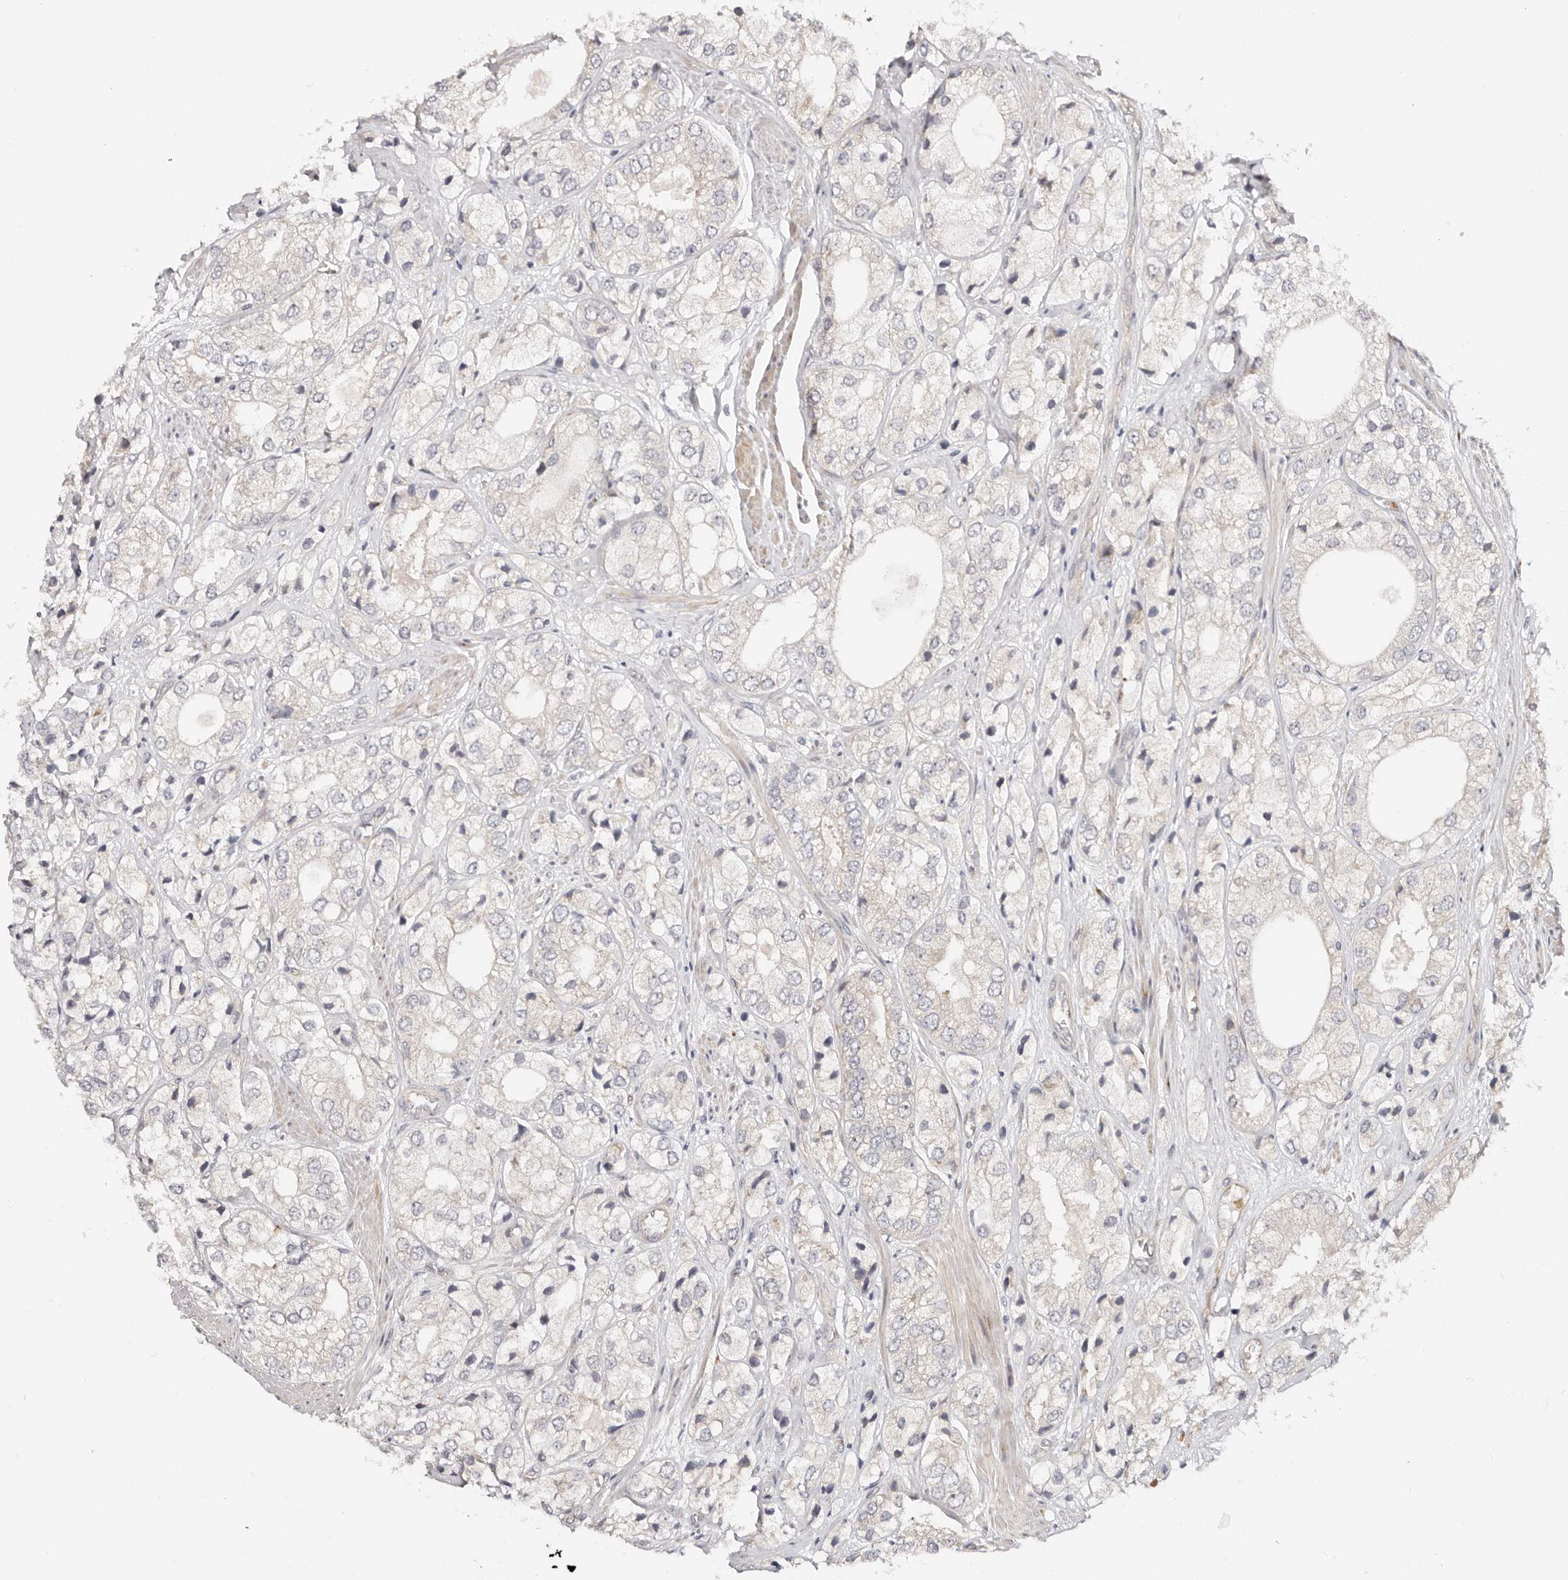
{"staining": {"intensity": "negative", "quantity": "none", "location": "none"}, "tissue": "prostate cancer", "cell_type": "Tumor cells", "image_type": "cancer", "snomed": [{"axis": "morphology", "description": "Adenocarcinoma, High grade"}, {"axis": "topography", "description": "Prostate"}], "caption": "This micrograph is of high-grade adenocarcinoma (prostate) stained with immunohistochemistry to label a protein in brown with the nuclei are counter-stained blue. There is no positivity in tumor cells.", "gene": "BCL2L15", "patient": {"sex": "male", "age": 50}}